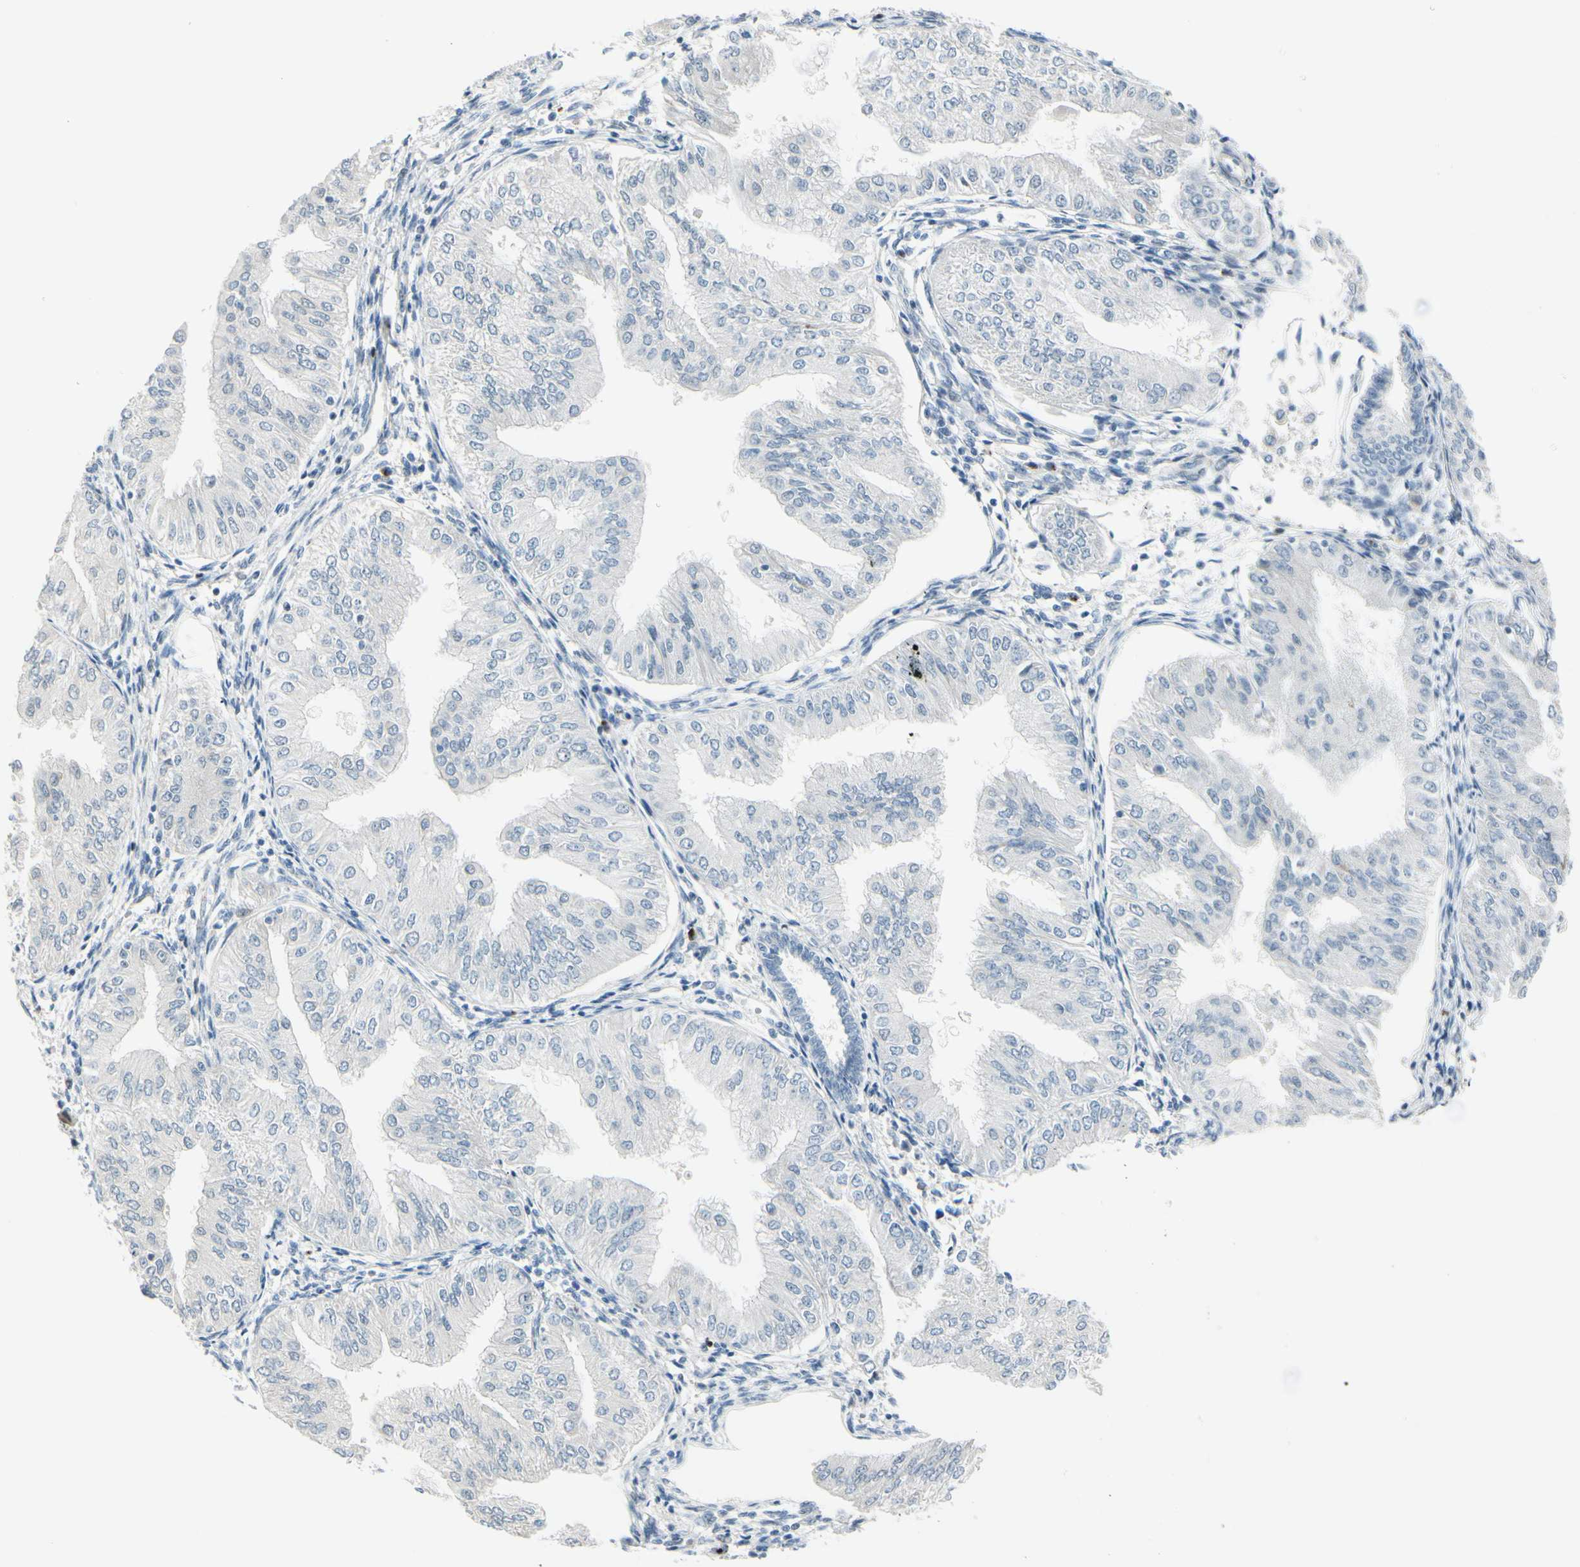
{"staining": {"intensity": "negative", "quantity": "none", "location": "none"}, "tissue": "endometrial cancer", "cell_type": "Tumor cells", "image_type": "cancer", "snomed": [{"axis": "morphology", "description": "Adenocarcinoma, NOS"}, {"axis": "topography", "description": "Endometrium"}], "caption": "A histopathology image of human adenocarcinoma (endometrial) is negative for staining in tumor cells.", "gene": "B4GALNT1", "patient": {"sex": "female", "age": 53}}